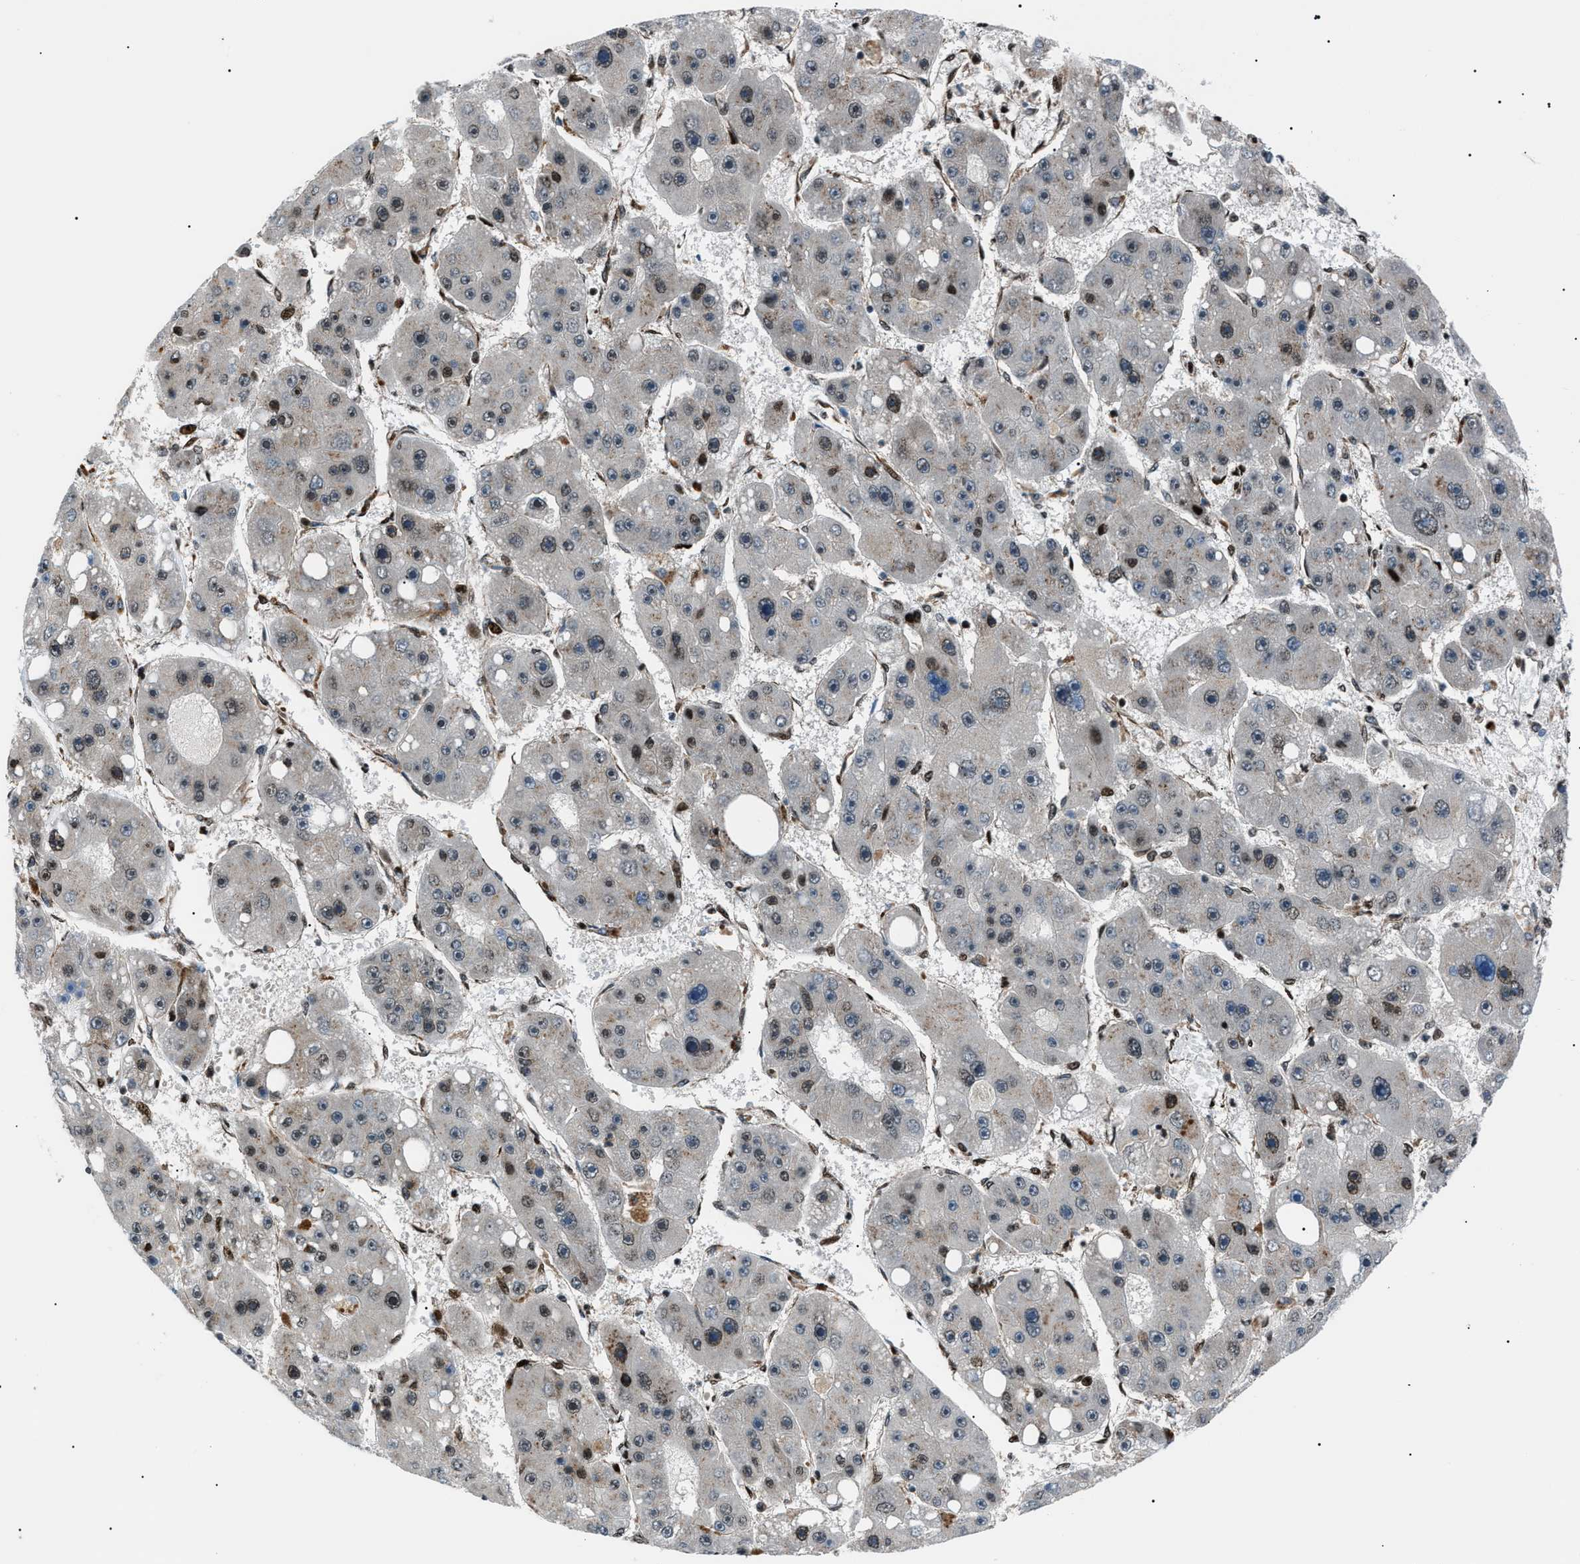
{"staining": {"intensity": "moderate", "quantity": "25%-75%", "location": "nuclear"}, "tissue": "liver cancer", "cell_type": "Tumor cells", "image_type": "cancer", "snomed": [{"axis": "morphology", "description": "Carcinoma, Hepatocellular, NOS"}, {"axis": "topography", "description": "Liver"}], "caption": "This is a histology image of immunohistochemistry staining of liver cancer (hepatocellular carcinoma), which shows moderate expression in the nuclear of tumor cells.", "gene": "PRKX", "patient": {"sex": "female", "age": 61}}